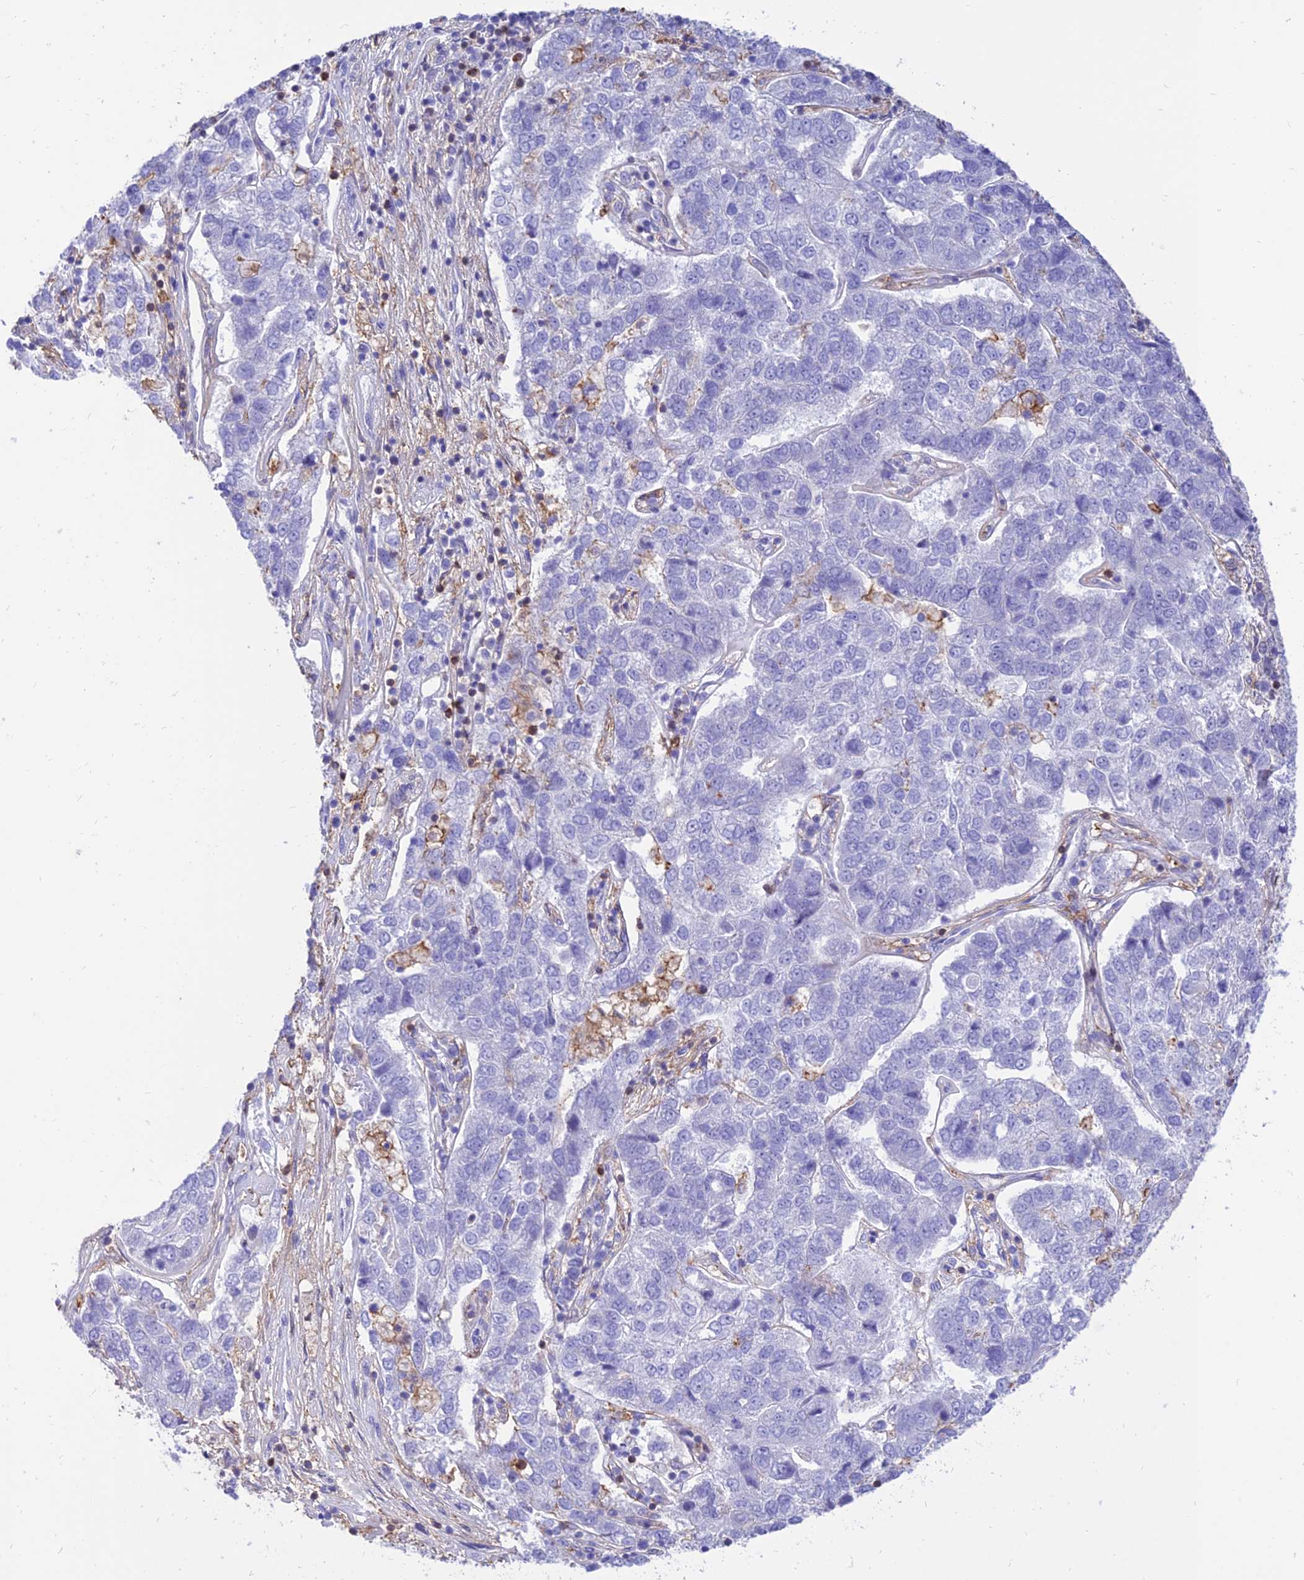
{"staining": {"intensity": "negative", "quantity": "none", "location": "none"}, "tissue": "pancreatic cancer", "cell_type": "Tumor cells", "image_type": "cancer", "snomed": [{"axis": "morphology", "description": "Adenocarcinoma, NOS"}, {"axis": "topography", "description": "Pancreas"}], "caption": "The image reveals no staining of tumor cells in pancreatic cancer.", "gene": "SREK1IP1", "patient": {"sex": "female", "age": 61}}